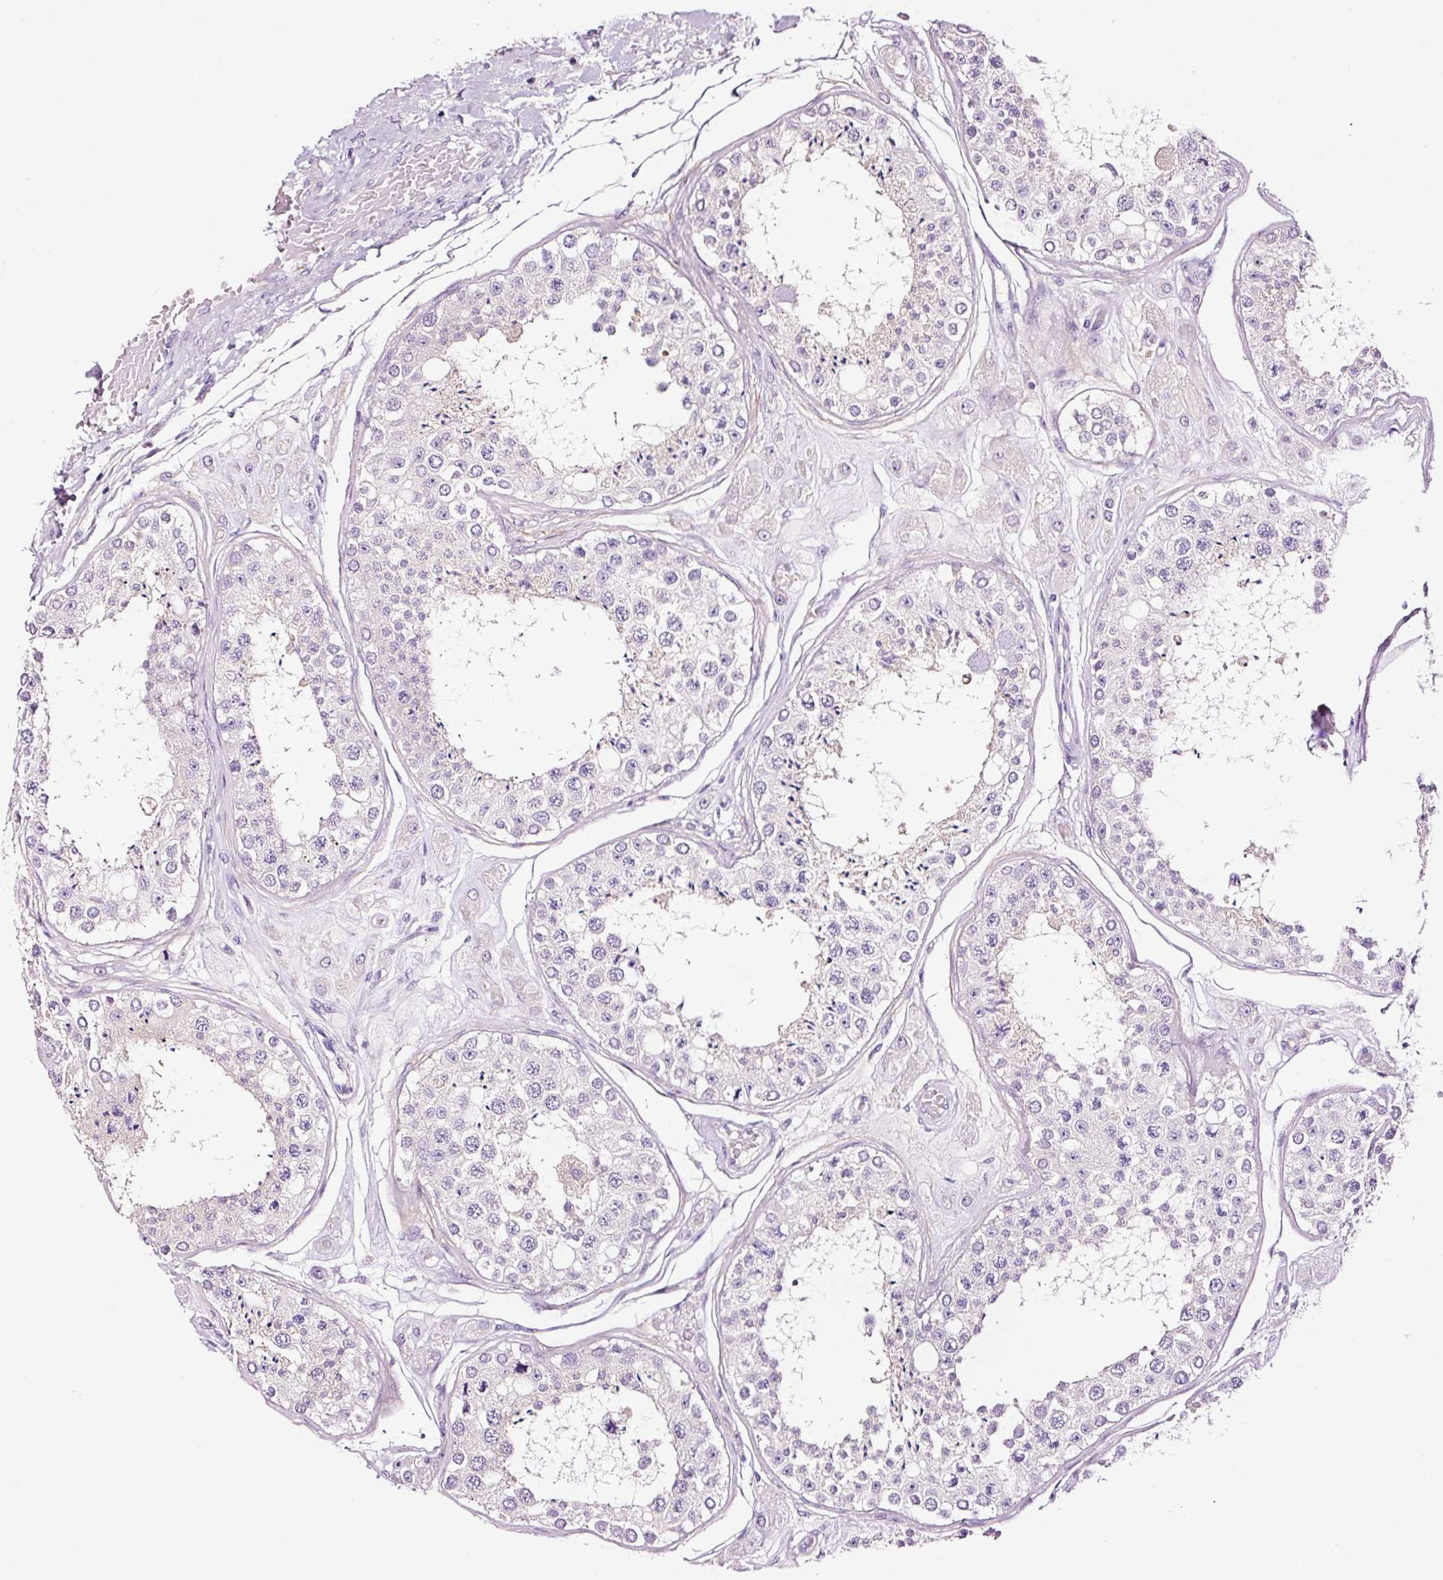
{"staining": {"intensity": "negative", "quantity": "none", "location": "none"}, "tissue": "testis", "cell_type": "Cells in seminiferous ducts", "image_type": "normal", "snomed": [{"axis": "morphology", "description": "Normal tissue, NOS"}, {"axis": "topography", "description": "Testis"}], "caption": "Protein analysis of benign testis shows no significant staining in cells in seminiferous ducts. (DAB (3,3'-diaminobenzidine) immunohistochemistry (IHC), high magnification).", "gene": "PAM", "patient": {"sex": "male", "age": 25}}